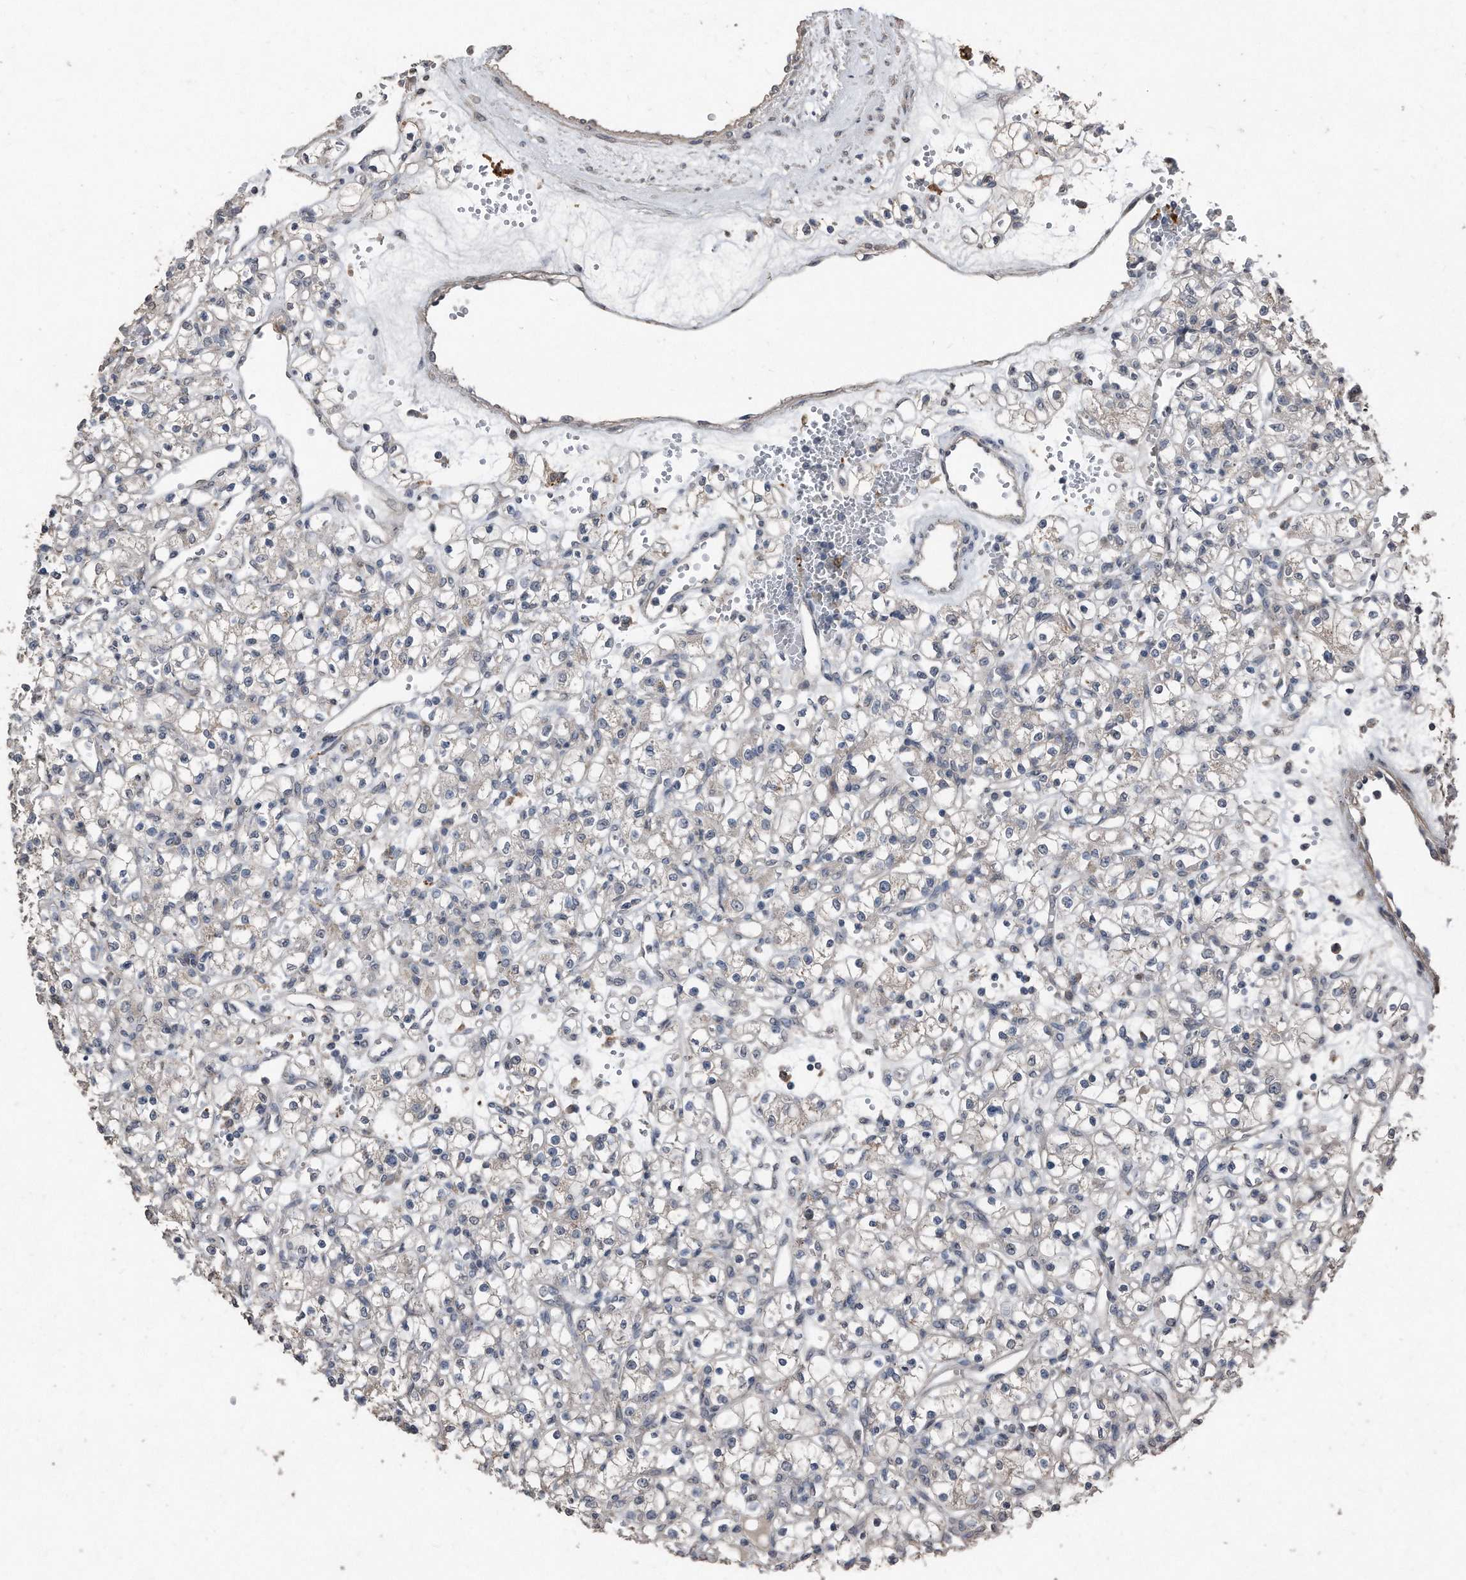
{"staining": {"intensity": "negative", "quantity": "none", "location": "none"}, "tissue": "renal cancer", "cell_type": "Tumor cells", "image_type": "cancer", "snomed": [{"axis": "morphology", "description": "Adenocarcinoma, NOS"}, {"axis": "topography", "description": "Kidney"}], "caption": "Immunohistochemical staining of renal adenocarcinoma displays no significant staining in tumor cells. (Immunohistochemistry (ihc), brightfield microscopy, high magnification).", "gene": "ANKRD10", "patient": {"sex": "female", "age": 59}}